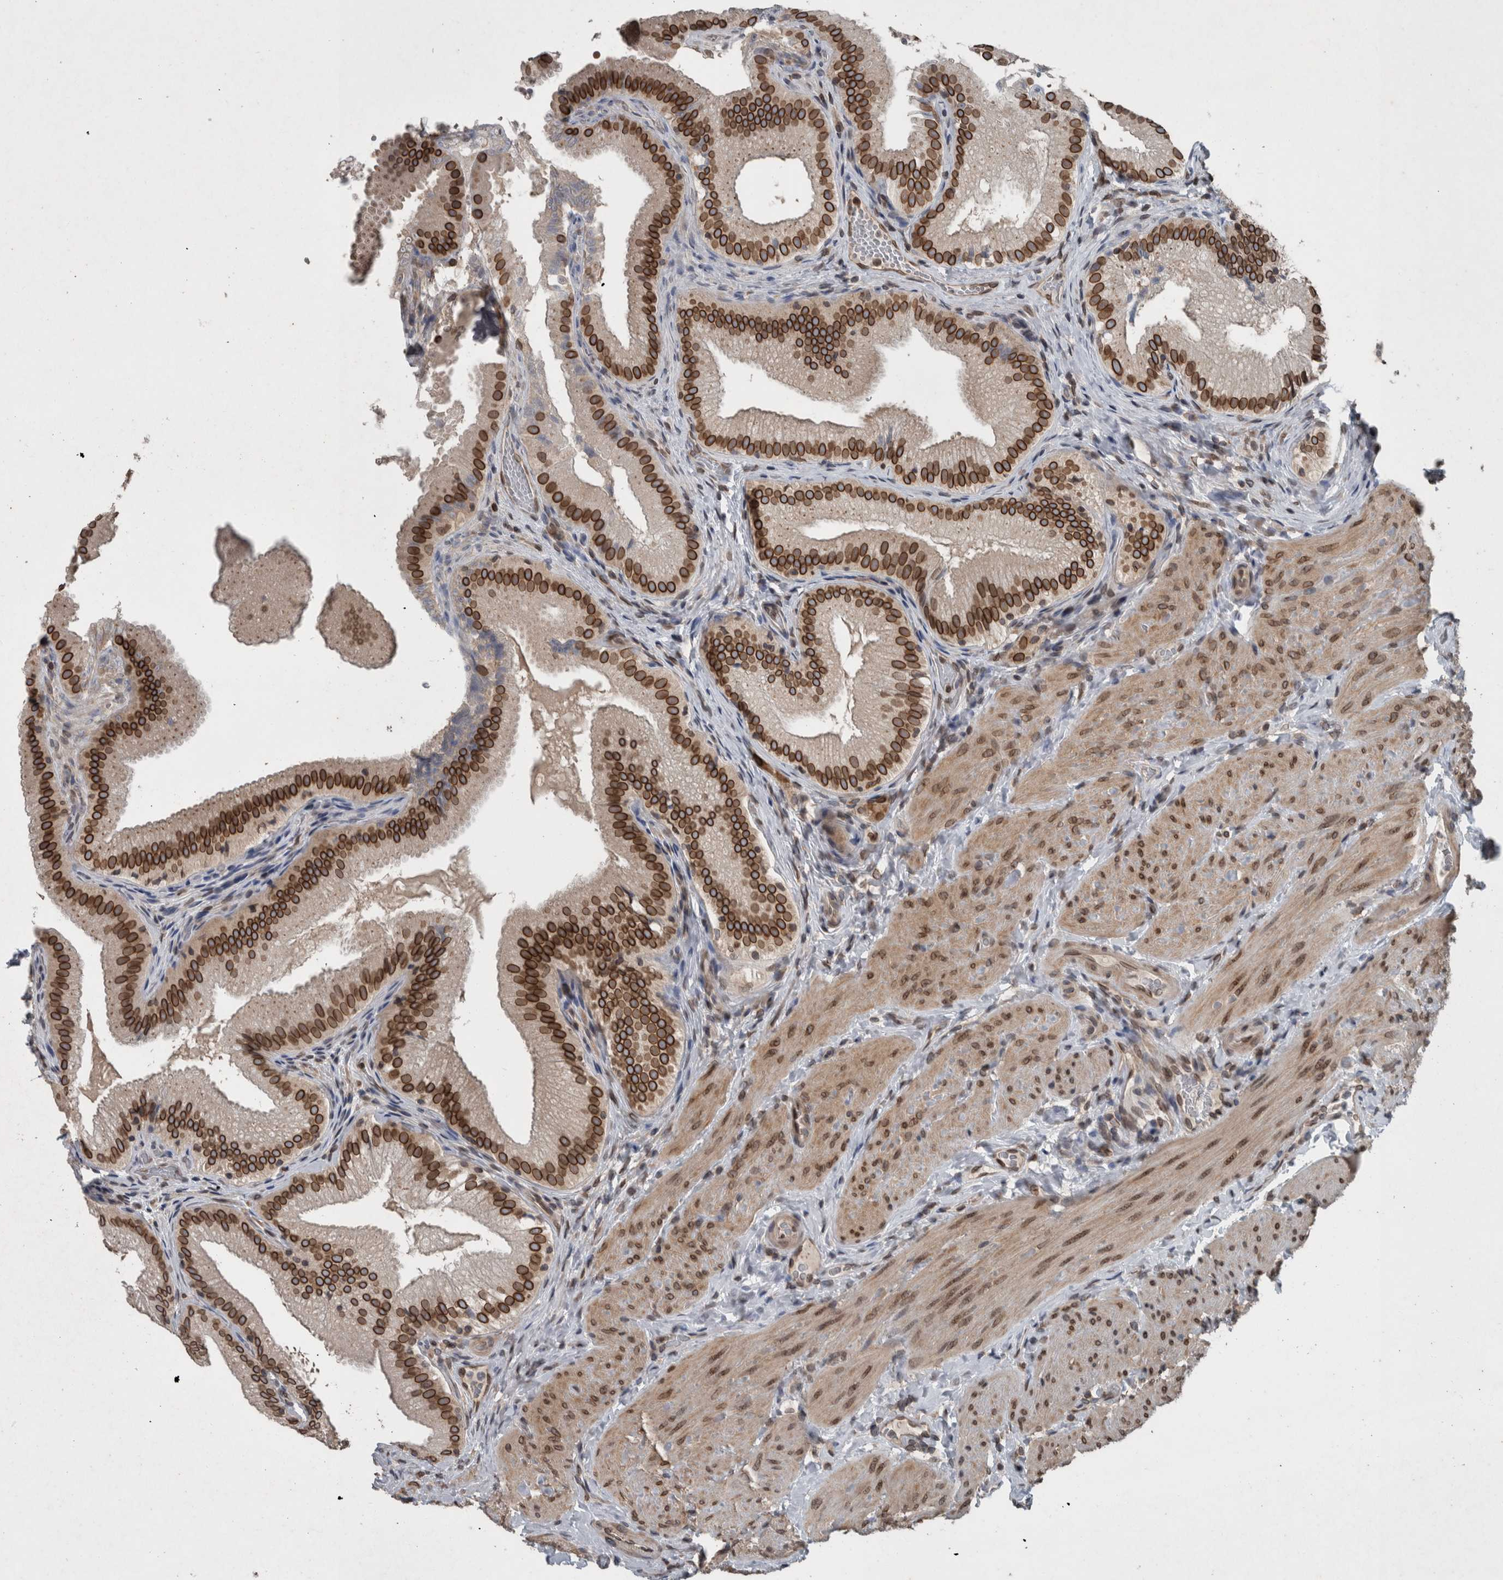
{"staining": {"intensity": "strong", "quantity": ">75%", "location": "cytoplasmic/membranous,nuclear"}, "tissue": "gallbladder", "cell_type": "Glandular cells", "image_type": "normal", "snomed": [{"axis": "morphology", "description": "Normal tissue, NOS"}, {"axis": "topography", "description": "Gallbladder"}], "caption": "Strong cytoplasmic/membranous,nuclear protein expression is appreciated in approximately >75% of glandular cells in gallbladder.", "gene": "RANBP2", "patient": {"sex": "female", "age": 30}}